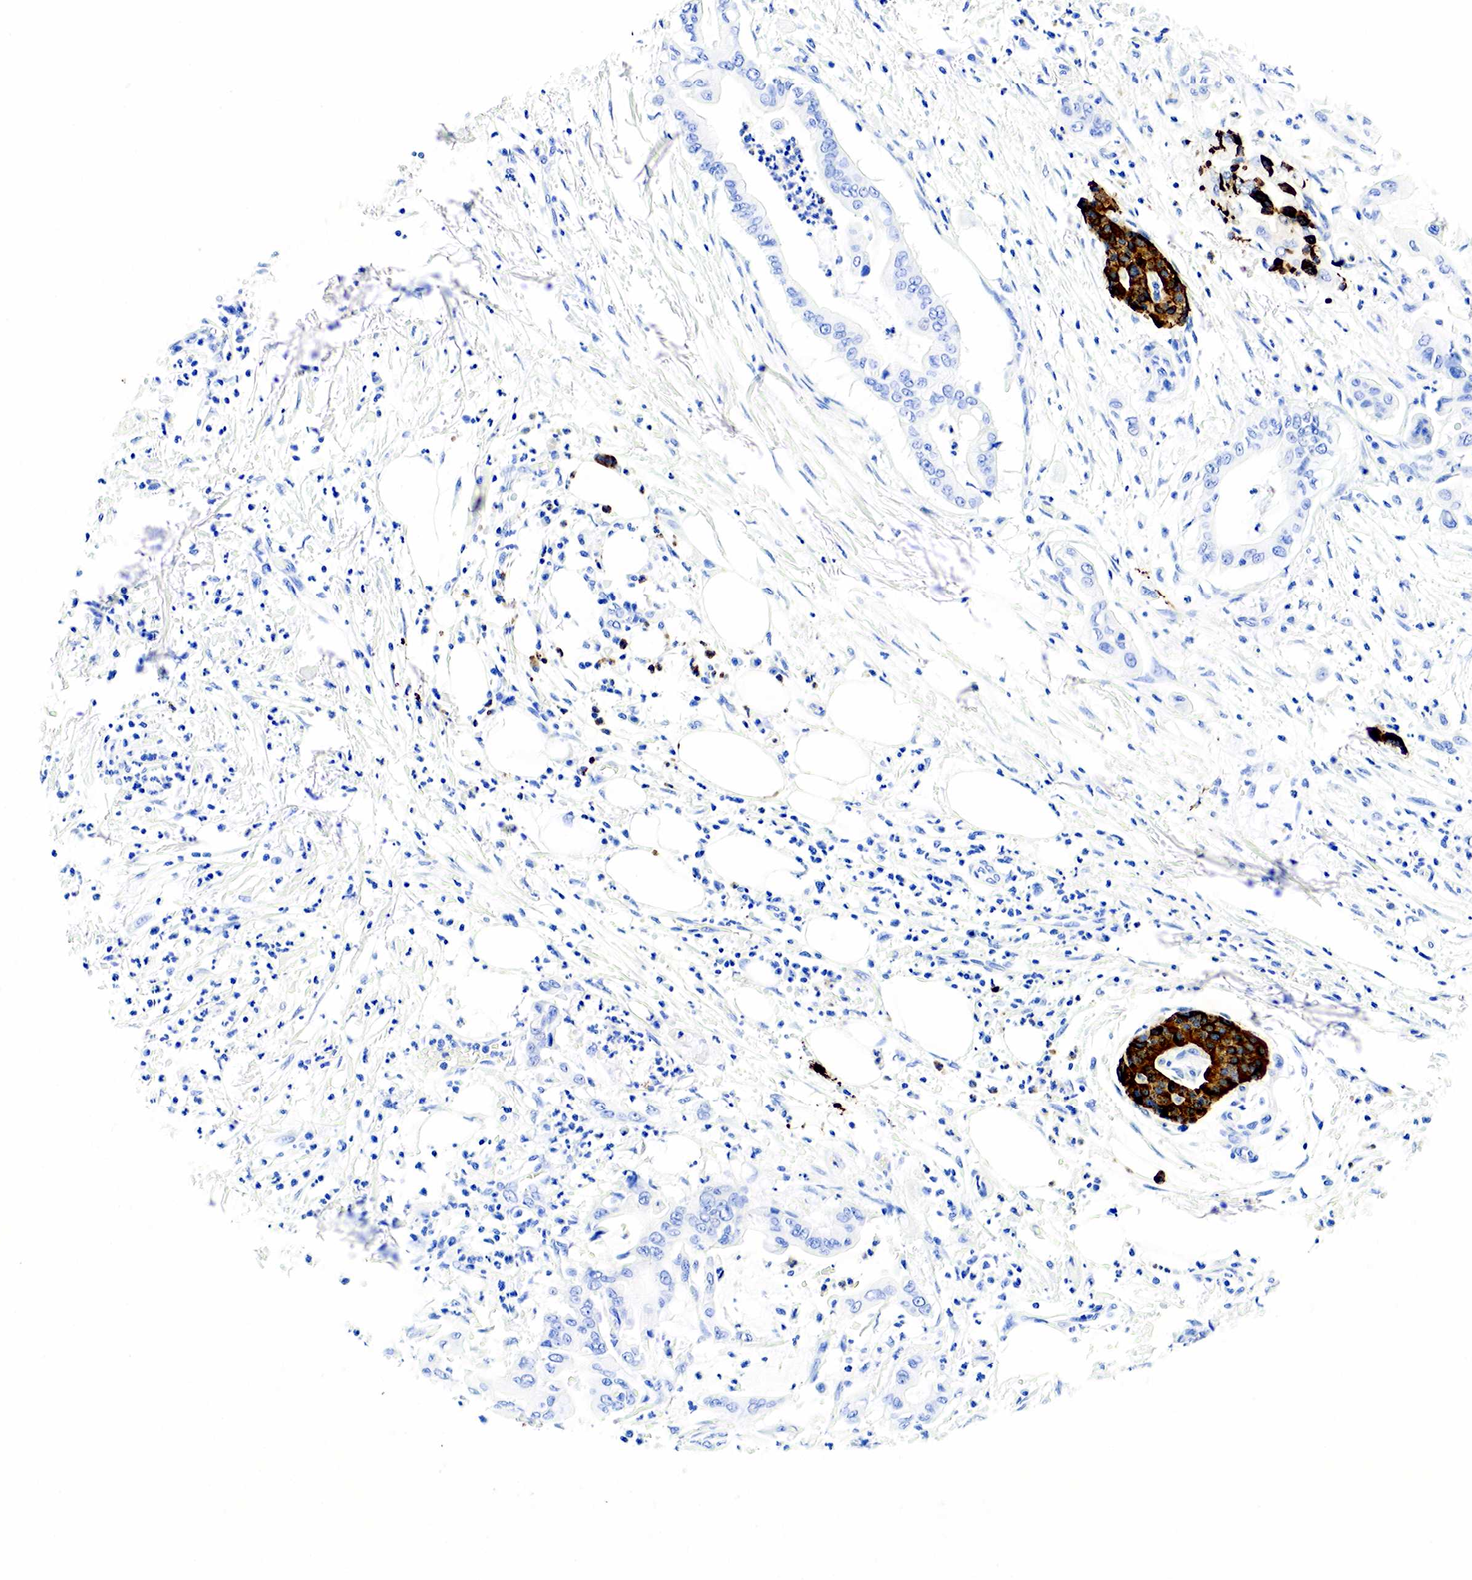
{"staining": {"intensity": "negative", "quantity": "none", "location": "none"}, "tissue": "pancreatic cancer", "cell_type": "Tumor cells", "image_type": "cancer", "snomed": [{"axis": "morphology", "description": "Adenocarcinoma, NOS"}, {"axis": "topography", "description": "Pancreas"}], "caption": "High power microscopy histopathology image of an immunohistochemistry (IHC) histopathology image of pancreatic cancer, revealing no significant staining in tumor cells. The staining is performed using DAB (3,3'-diaminobenzidine) brown chromogen with nuclei counter-stained in using hematoxylin.", "gene": "CHGA", "patient": {"sex": "male", "age": 58}}